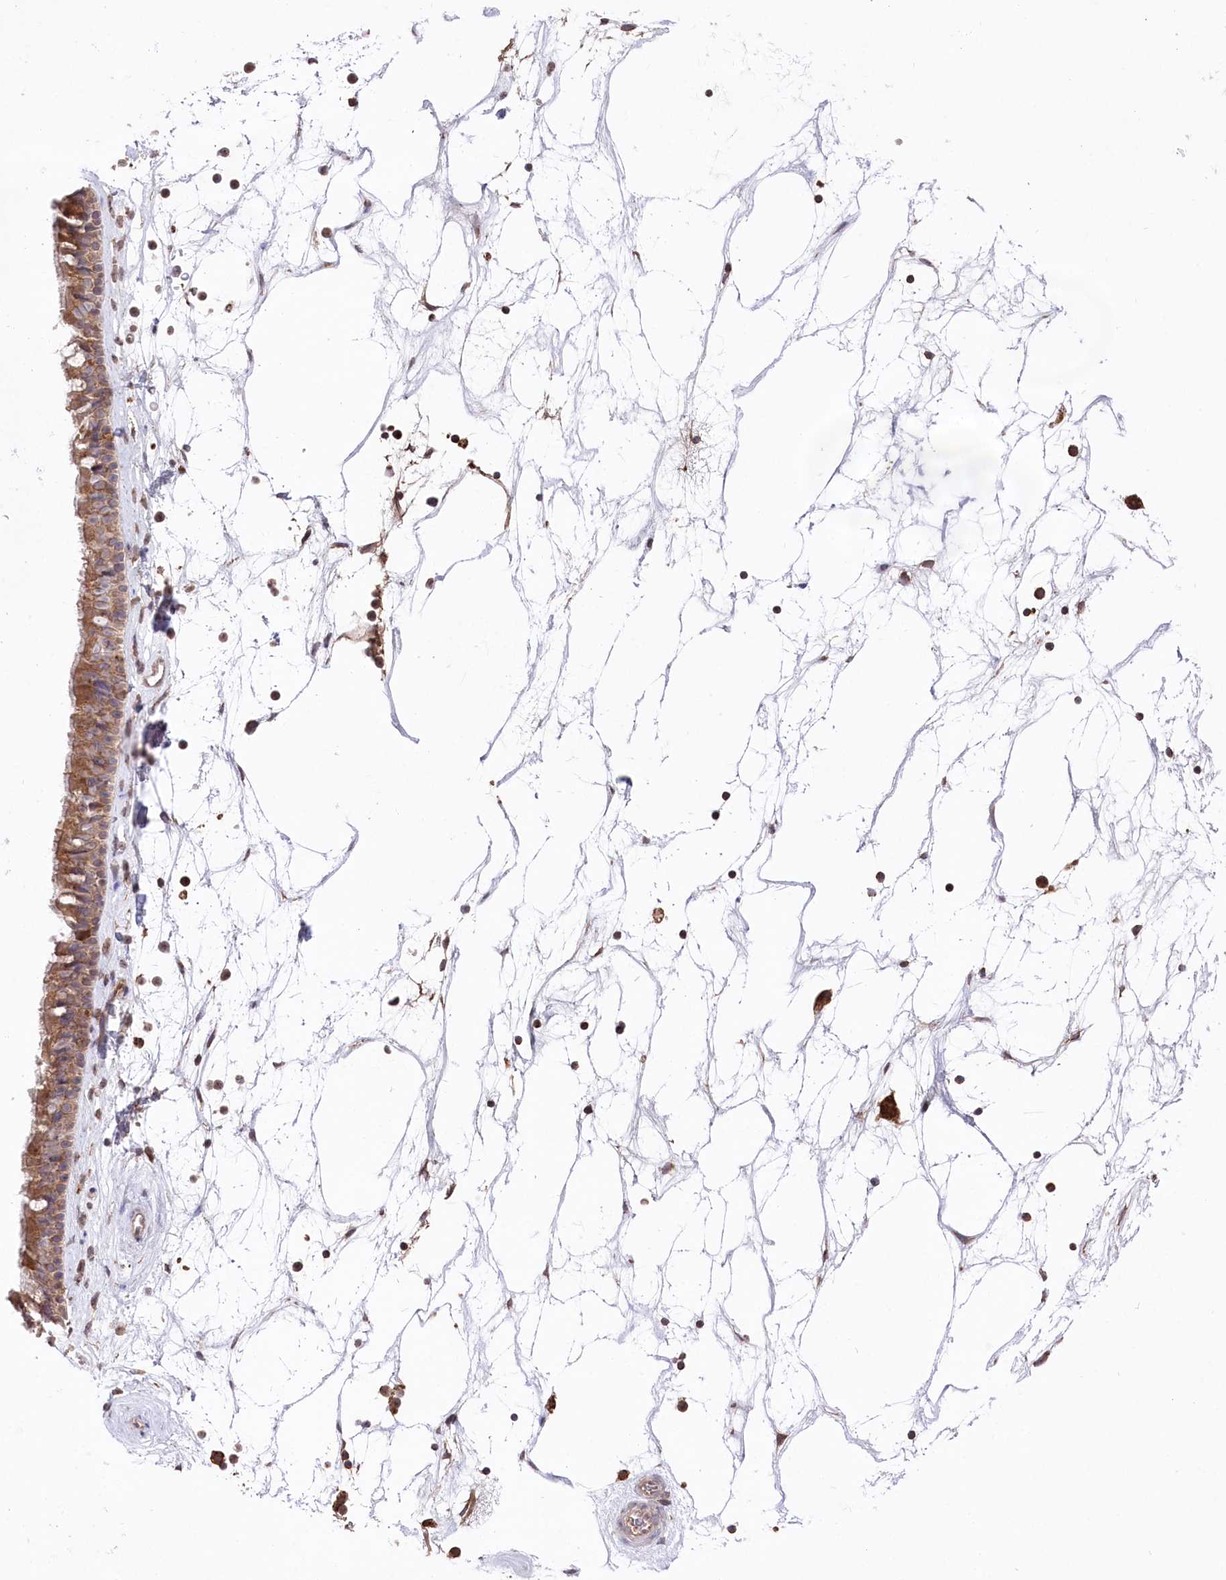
{"staining": {"intensity": "moderate", "quantity": ">75%", "location": "cytoplasmic/membranous"}, "tissue": "nasopharynx", "cell_type": "Respiratory epithelial cells", "image_type": "normal", "snomed": [{"axis": "morphology", "description": "Normal tissue, NOS"}, {"axis": "topography", "description": "Nasopharynx"}], "caption": "Respiratory epithelial cells demonstrate moderate cytoplasmic/membranous positivity in about >75% of cells in normal nasopharynx.", "gene": "PPP1R21", "patient": {"sex": "male", "age": 64}}